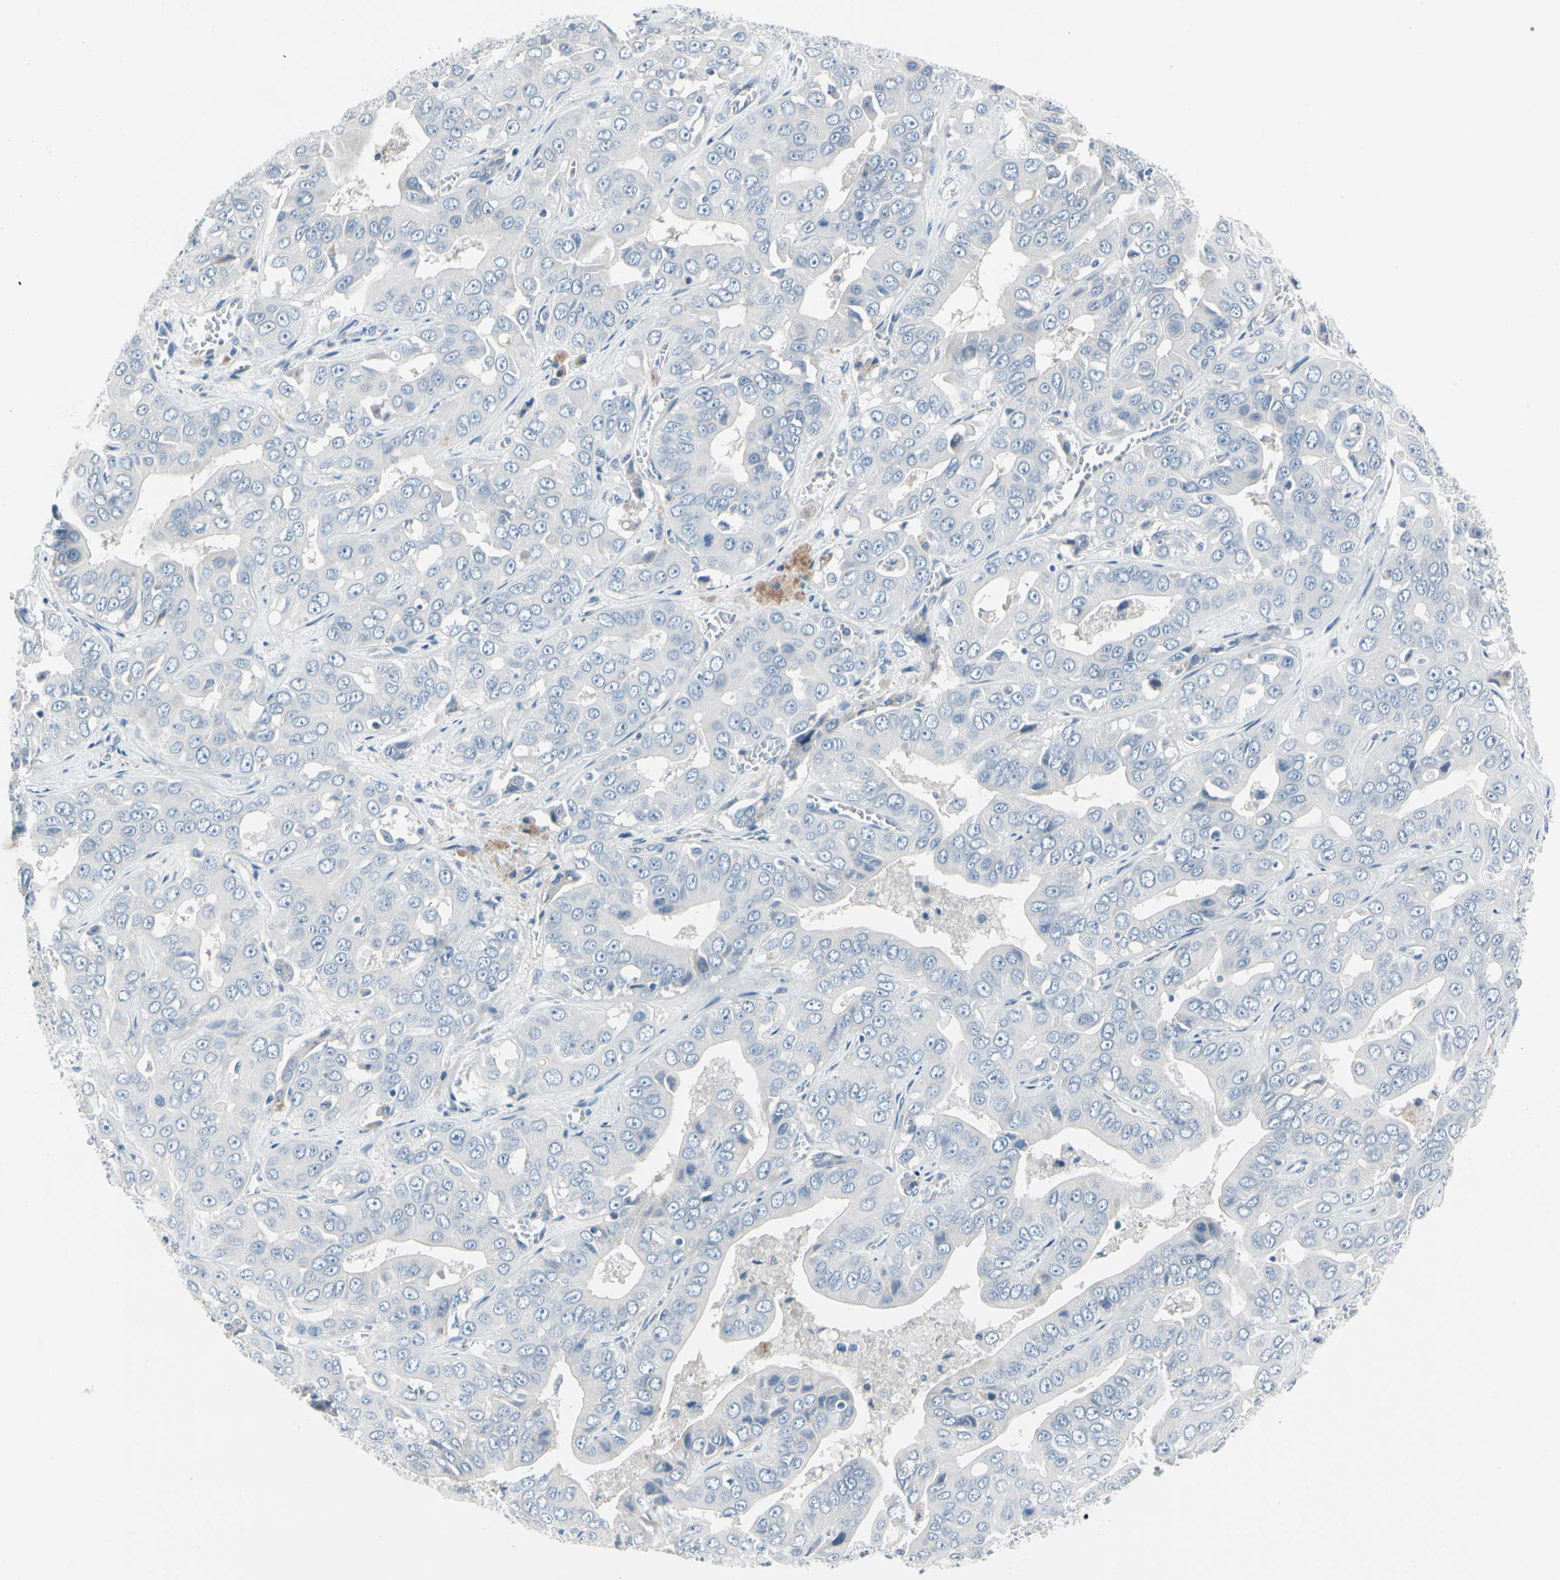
{"staining": {"intensity": "negative", "quantity": "none", "location": "none"}, "tissue": "liver cancer", "cell_type": "Tumor cells", "image_type": "cancer", "snomed": [{"axis": "morphology", "description": "Cholangiocarcinoma"}, {"axis": "topography", "description": "Liver"}], "caption": "IHC of human cholangiocarcinoma (liver) shows no staining in tumor cells.", "gene": "PGR", "patient": {"sex": "female", "age": 52}}